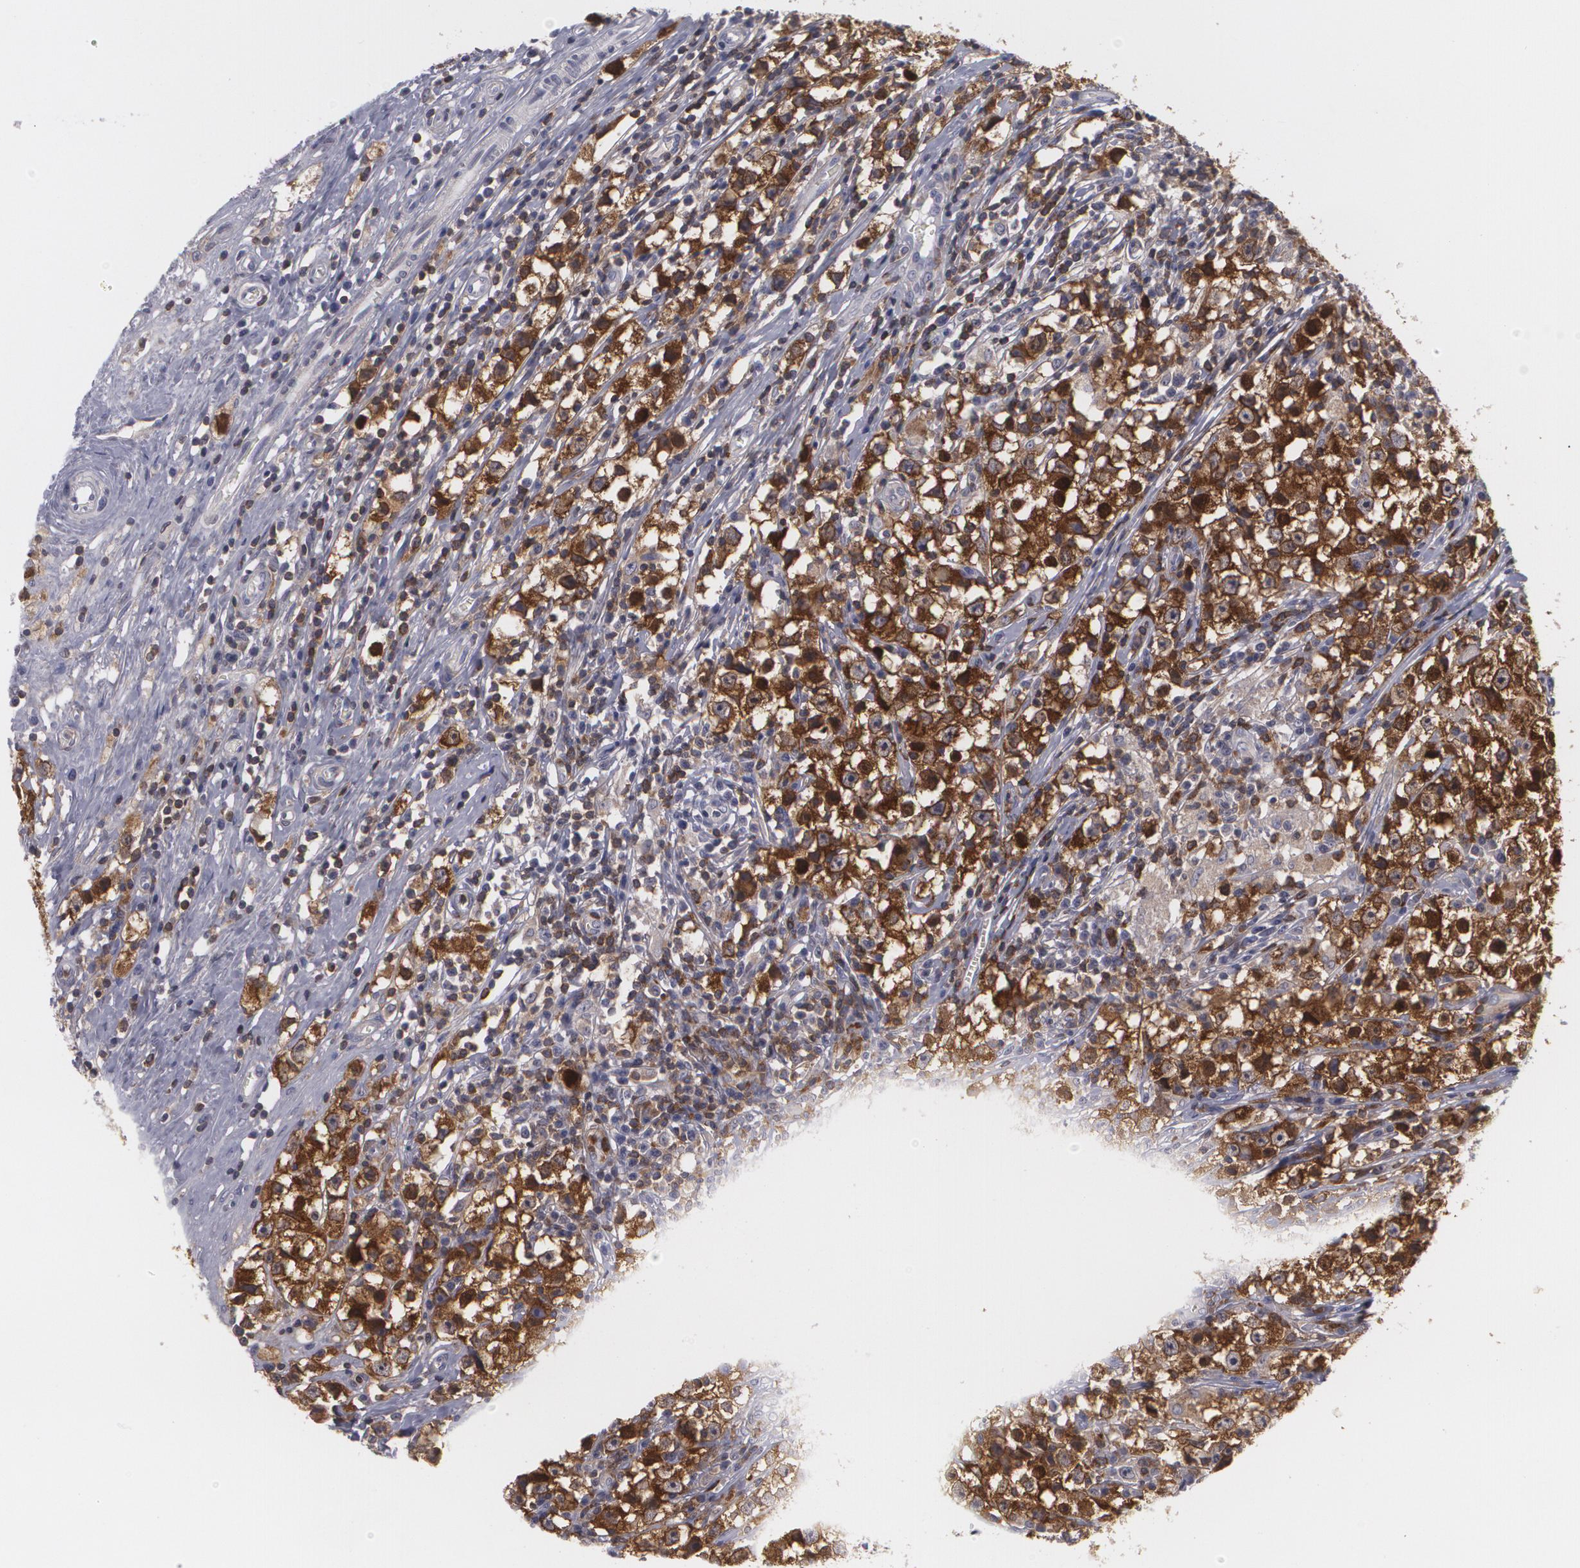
{"staining": {"intensity": "strong", "quantity": ">75%", "location": "cytoplasmic/membranous,nuclear"}, "tissue": "testis cancer", "cell_type": "Tumor cells", "image_type": "cancer", "snomed": [{"axis": "morphology", "description": "Seminoma, NOS"}, {"axis": "topography", "description": "Testis"}], "caption": "A high-resolution image shows IHC staining of testis cancer (seminoma), which shows strong cytoplasmic/membranous and nuclear expression in approximately >75% of tumor cells.", "gene": "BIN1", "patient": {"sex": "male", "age": 35}}